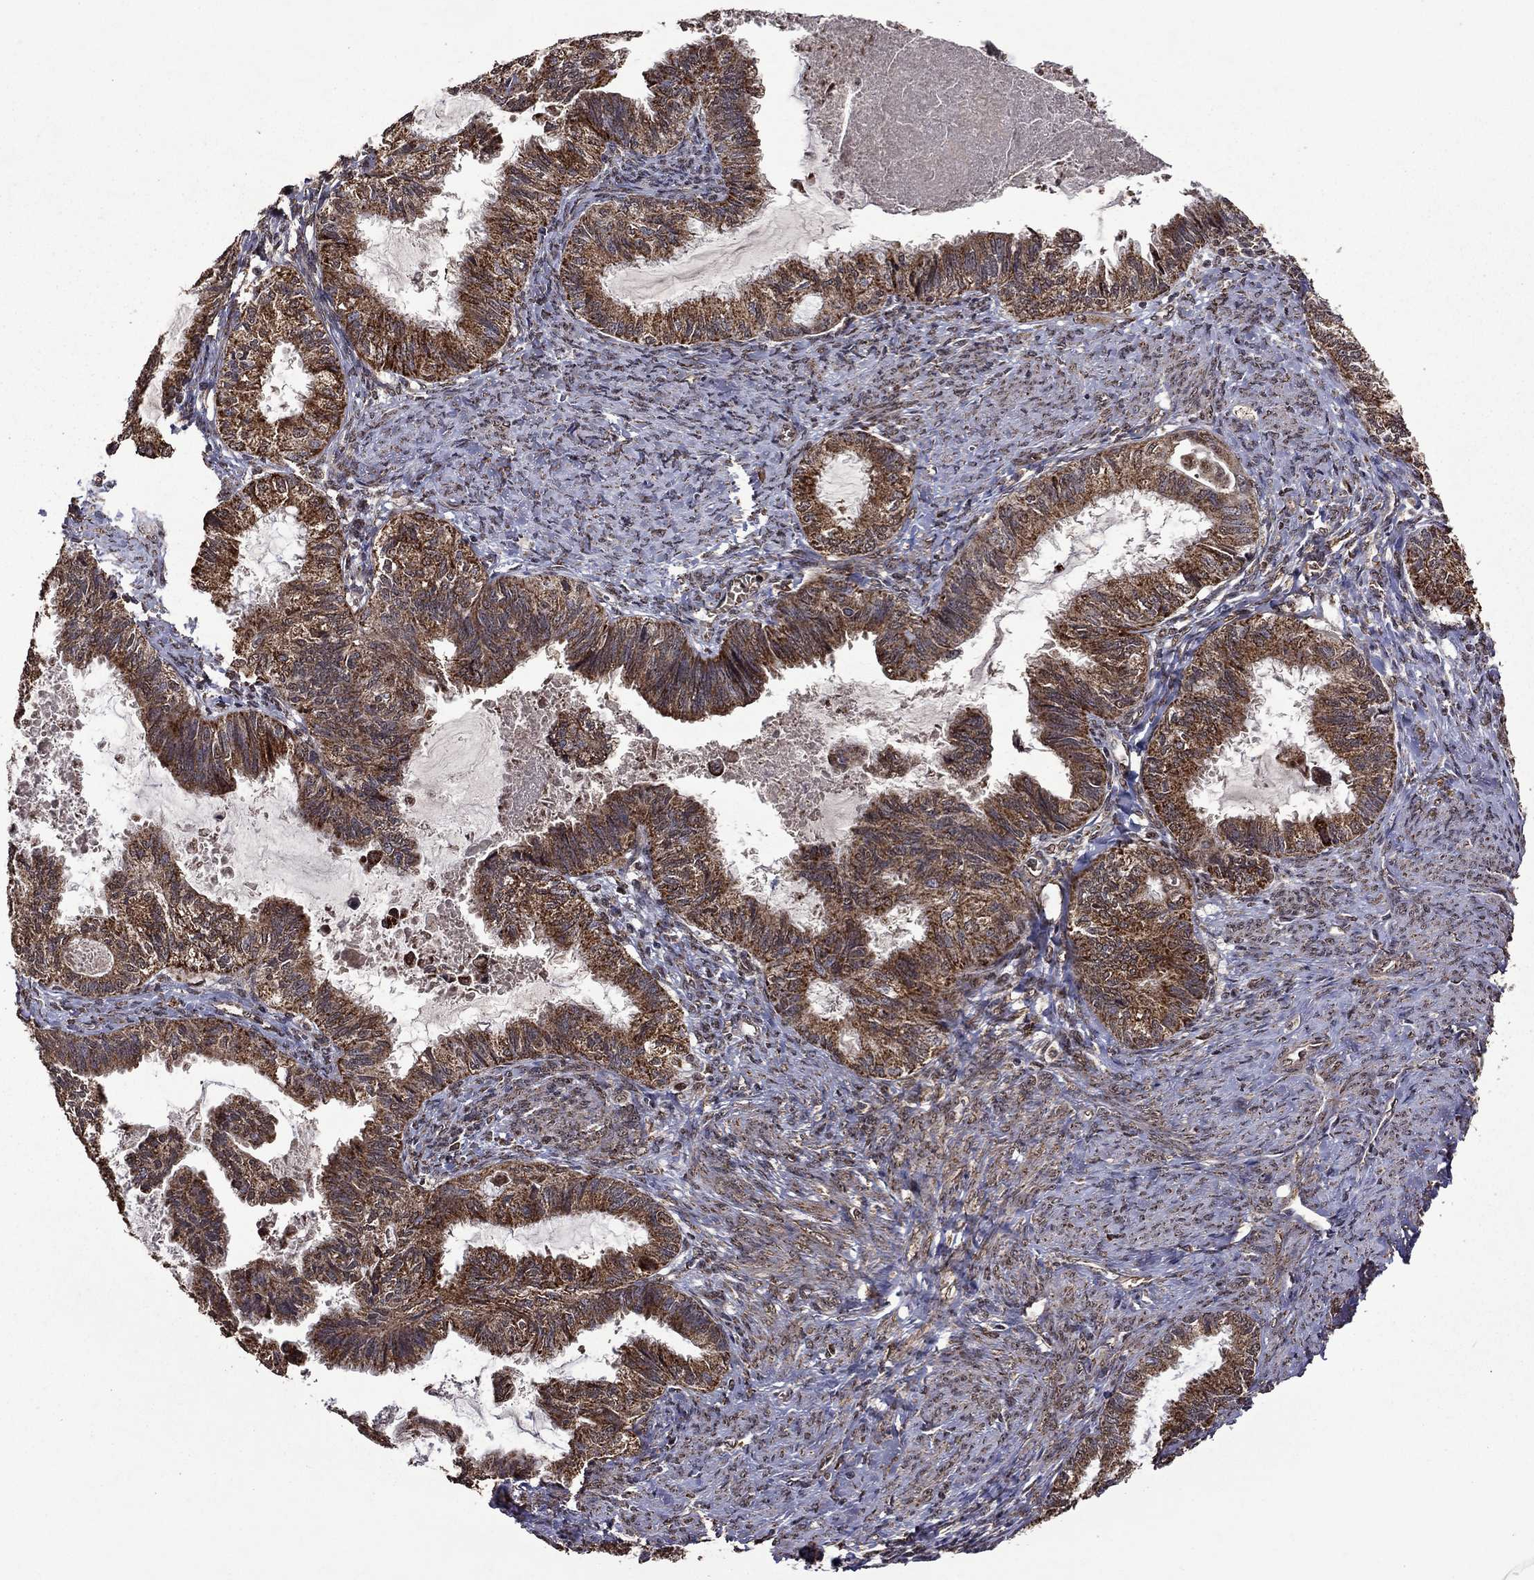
{"staining": {"intensity": "strong", "quantity": "25%-75%", "location": "cytoplasmic/membranous"}, "tissue": "endometrial cancer", "cell_type": "Tumor cells", "image_type": "cancer", "snomed": [{"axis": "morphology", "description": "Adenocarcinoma, NOS"}, {"axis": "topography", "description": "Endometrium"}], "caption": "Immunohistochemical staining of human endometrial cancer (adenocarcinoma) shows high levels of strong cytoplasmic/membranous protein staining in approximately 25%-75% of tumor cells.", "gene": "ITM2B", "patient": {"sex": "female", "age": 86}}